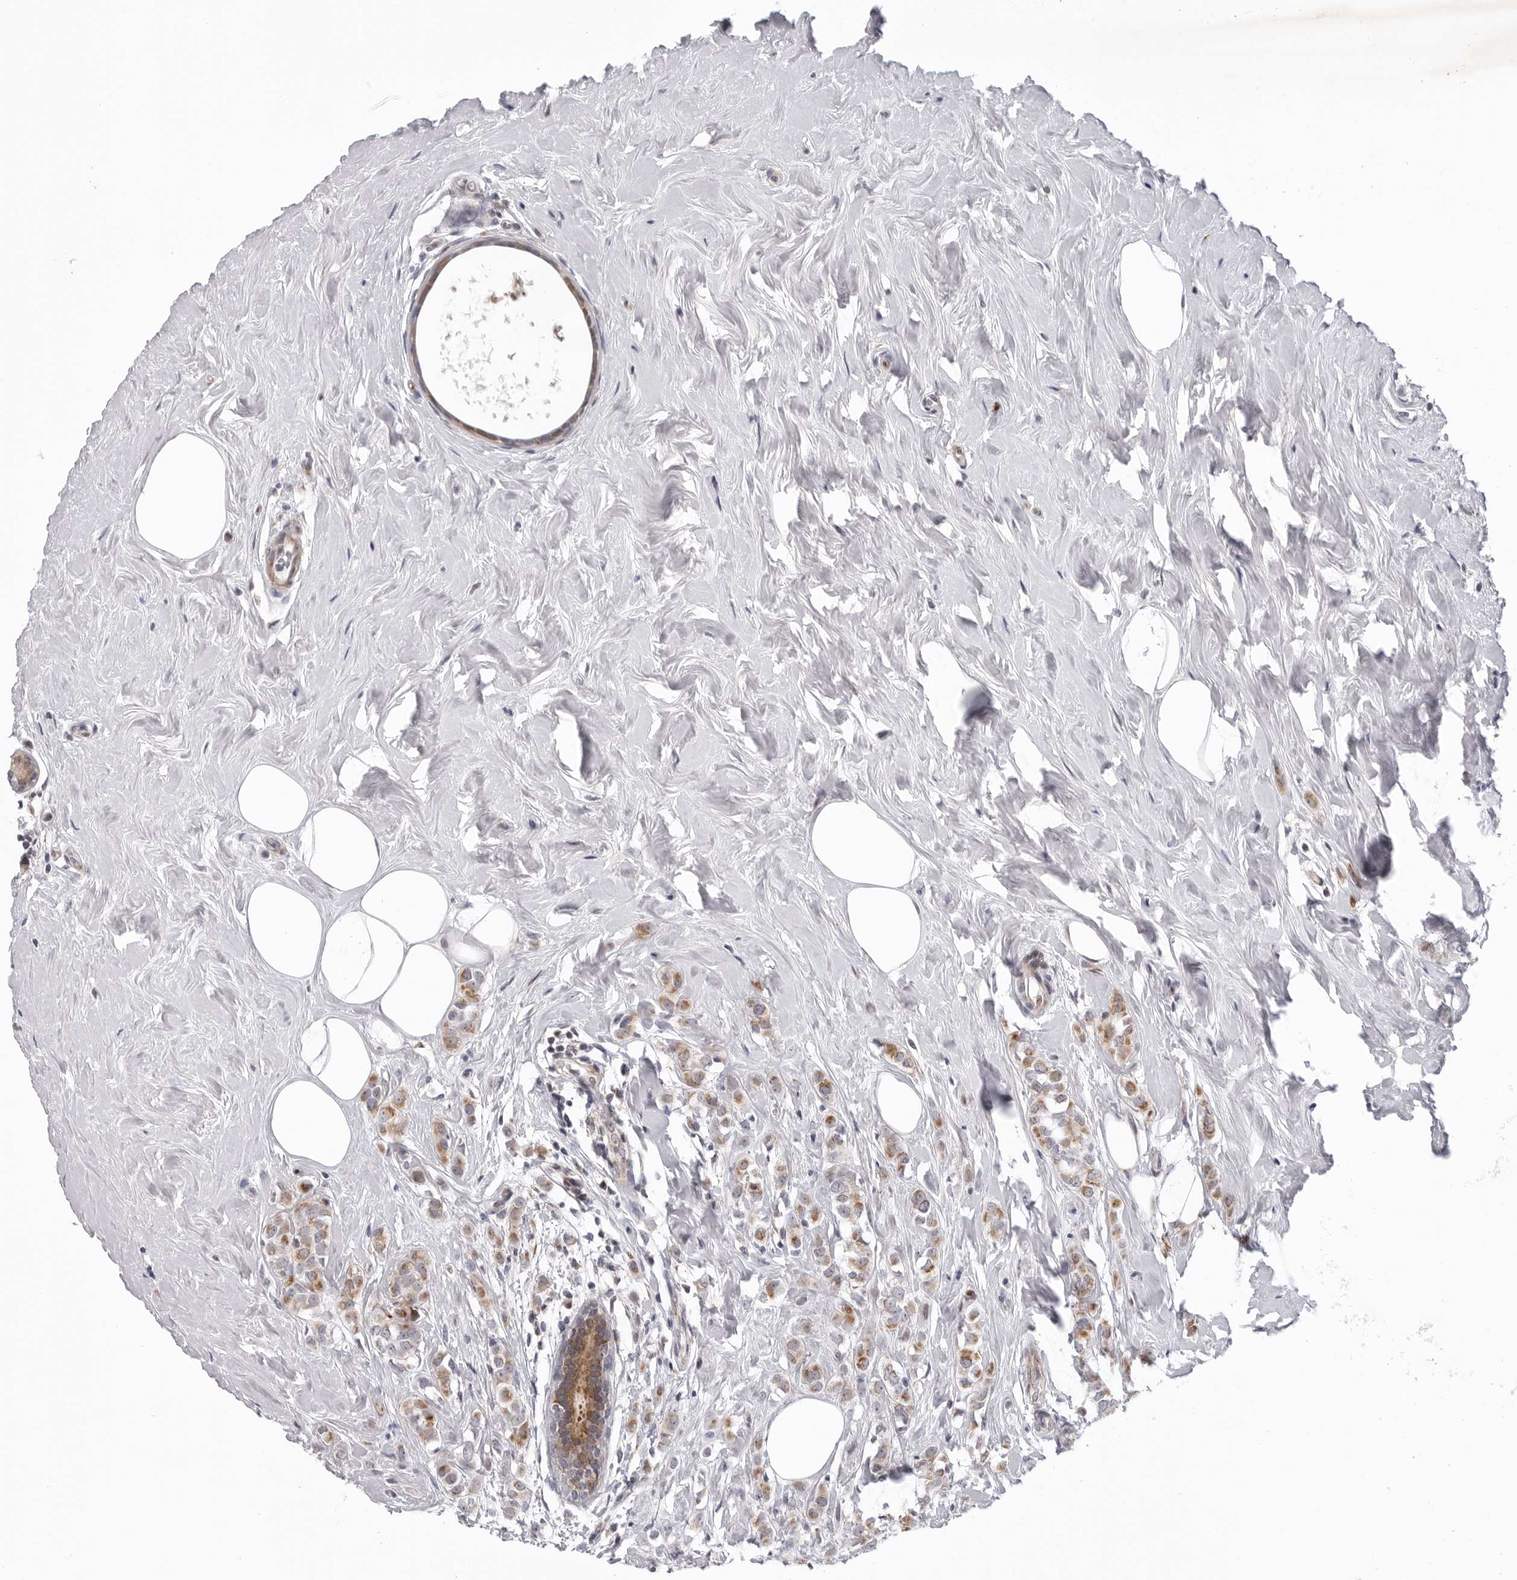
{"staining": {"intensity": "moderate", "quantity": ">75%", "location": "cytoplasmic/membranous"}, "tissue": "breast cancer", "cell_type": "Tumor cells", "image_type": "cancer", "snomed": [{"axis": "morphology", "description": "Lobular carcinoma"}, {"axis": "topography", "description": "Breast"}], "caption": "The immunohistochemical stain highlights moderate cytoplasmic/membranous expression in tumor cells of breast cancer tissue. The staining was performed using DAB (3,3'-diaminobenzidine), with brown indicating positive protein expression. Nuclei are stained blue with hematoxylin.", "gene": "CDK20", "patient": {"sex": "female", "age": 47}}